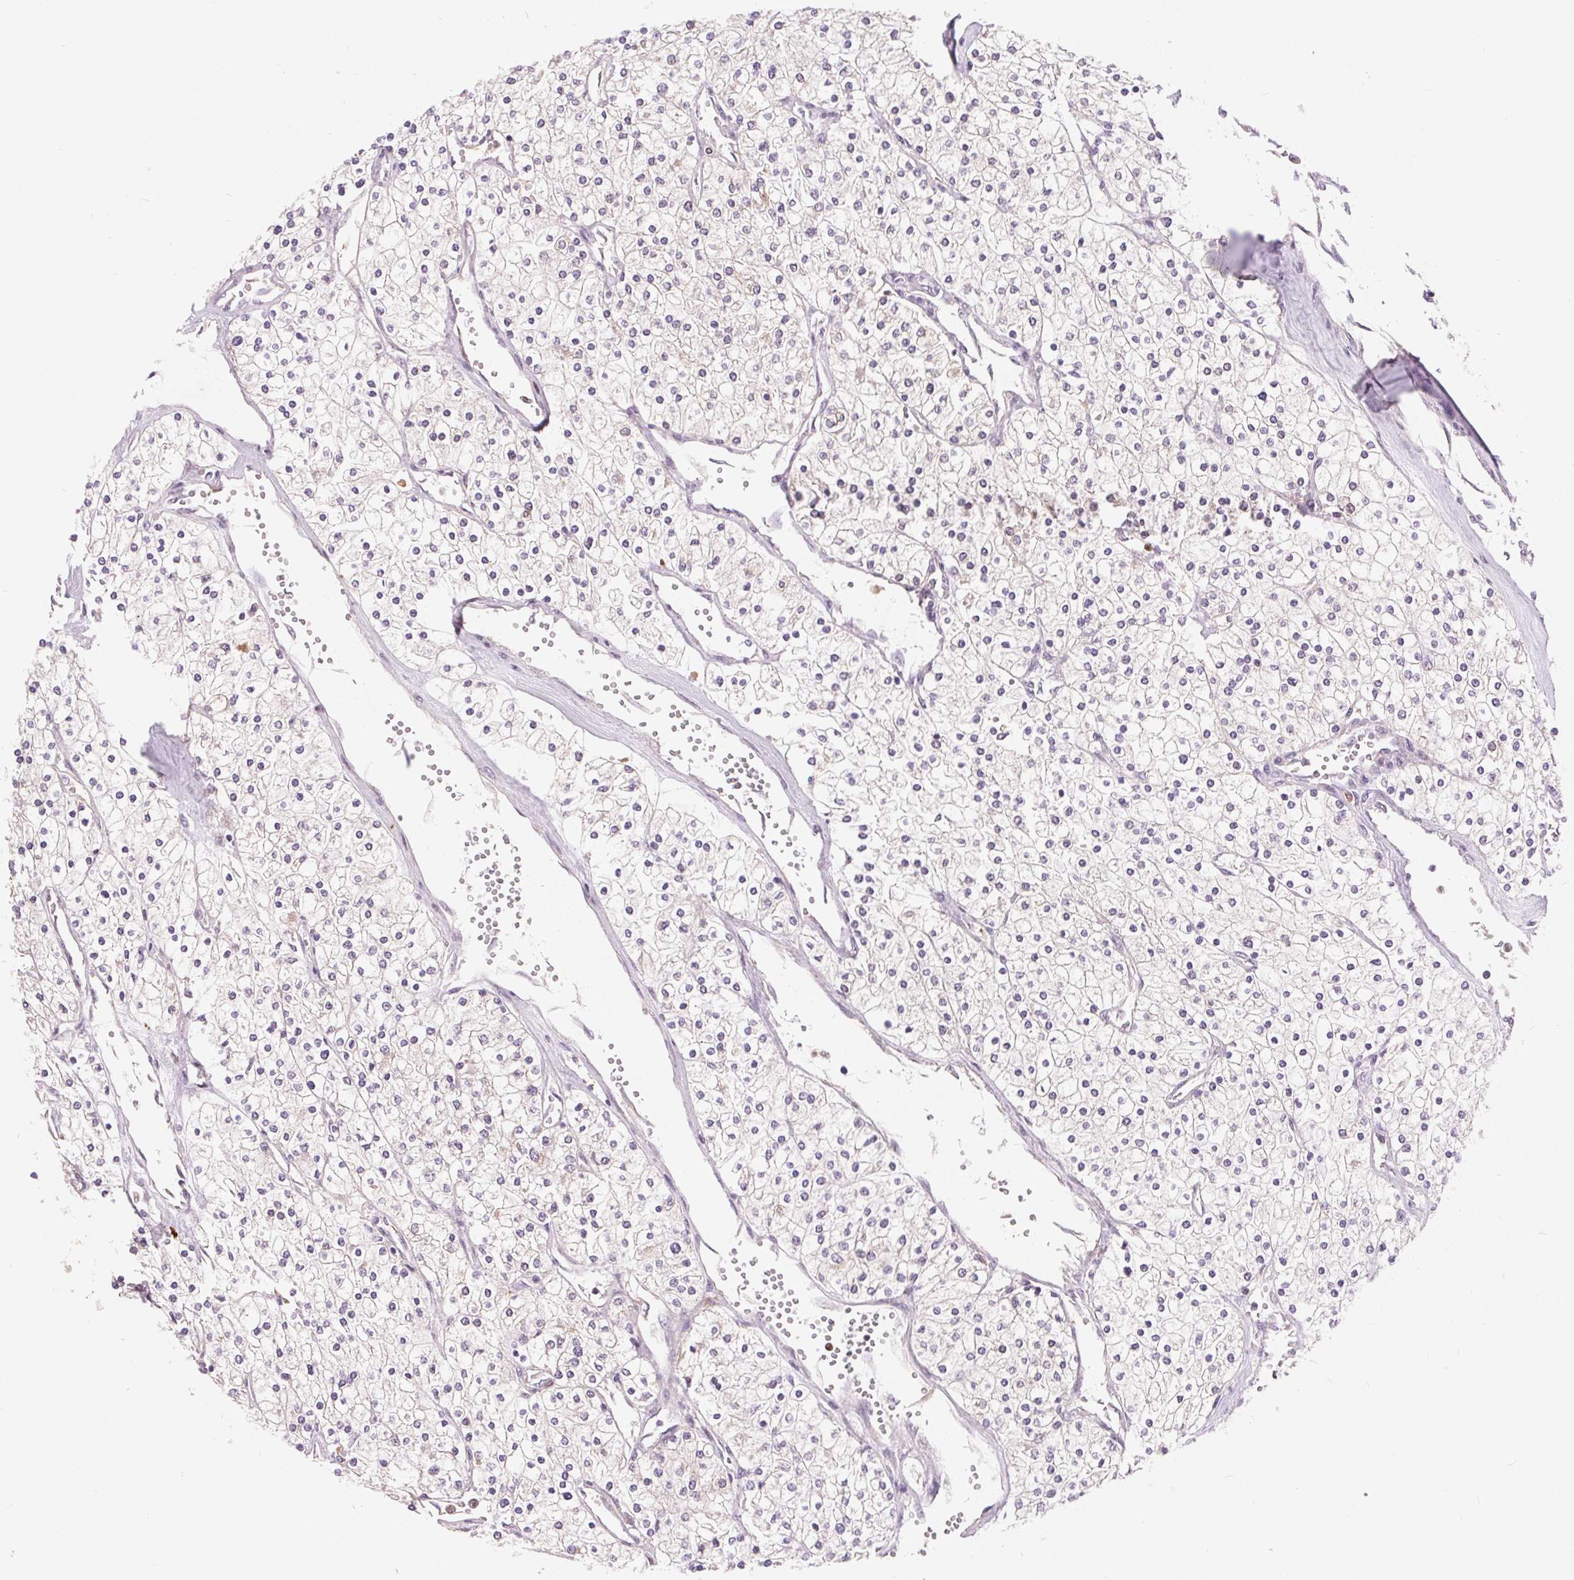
{"staining": {"intensity": "negative", "quantity": "none", "location": "none"}, "tissue": "renal cancer", "cell_type": "Tumor cells", "image_type": "cancer", "snomed": [{"axis": "morphology", "description": "Adenocarcinoma, NOS"}, {"axis": "topography", "description": "Kidney"}], "caption": "A high-resolution image shows immunohistochemistry (IHC) staining of renal cancer, which reveals no significant positivity in tumor cells. (DAB IHC with hematoxylin counter stain).", "gene": "RANBP3L", "patient": {"sex": "male", "age": 80}}